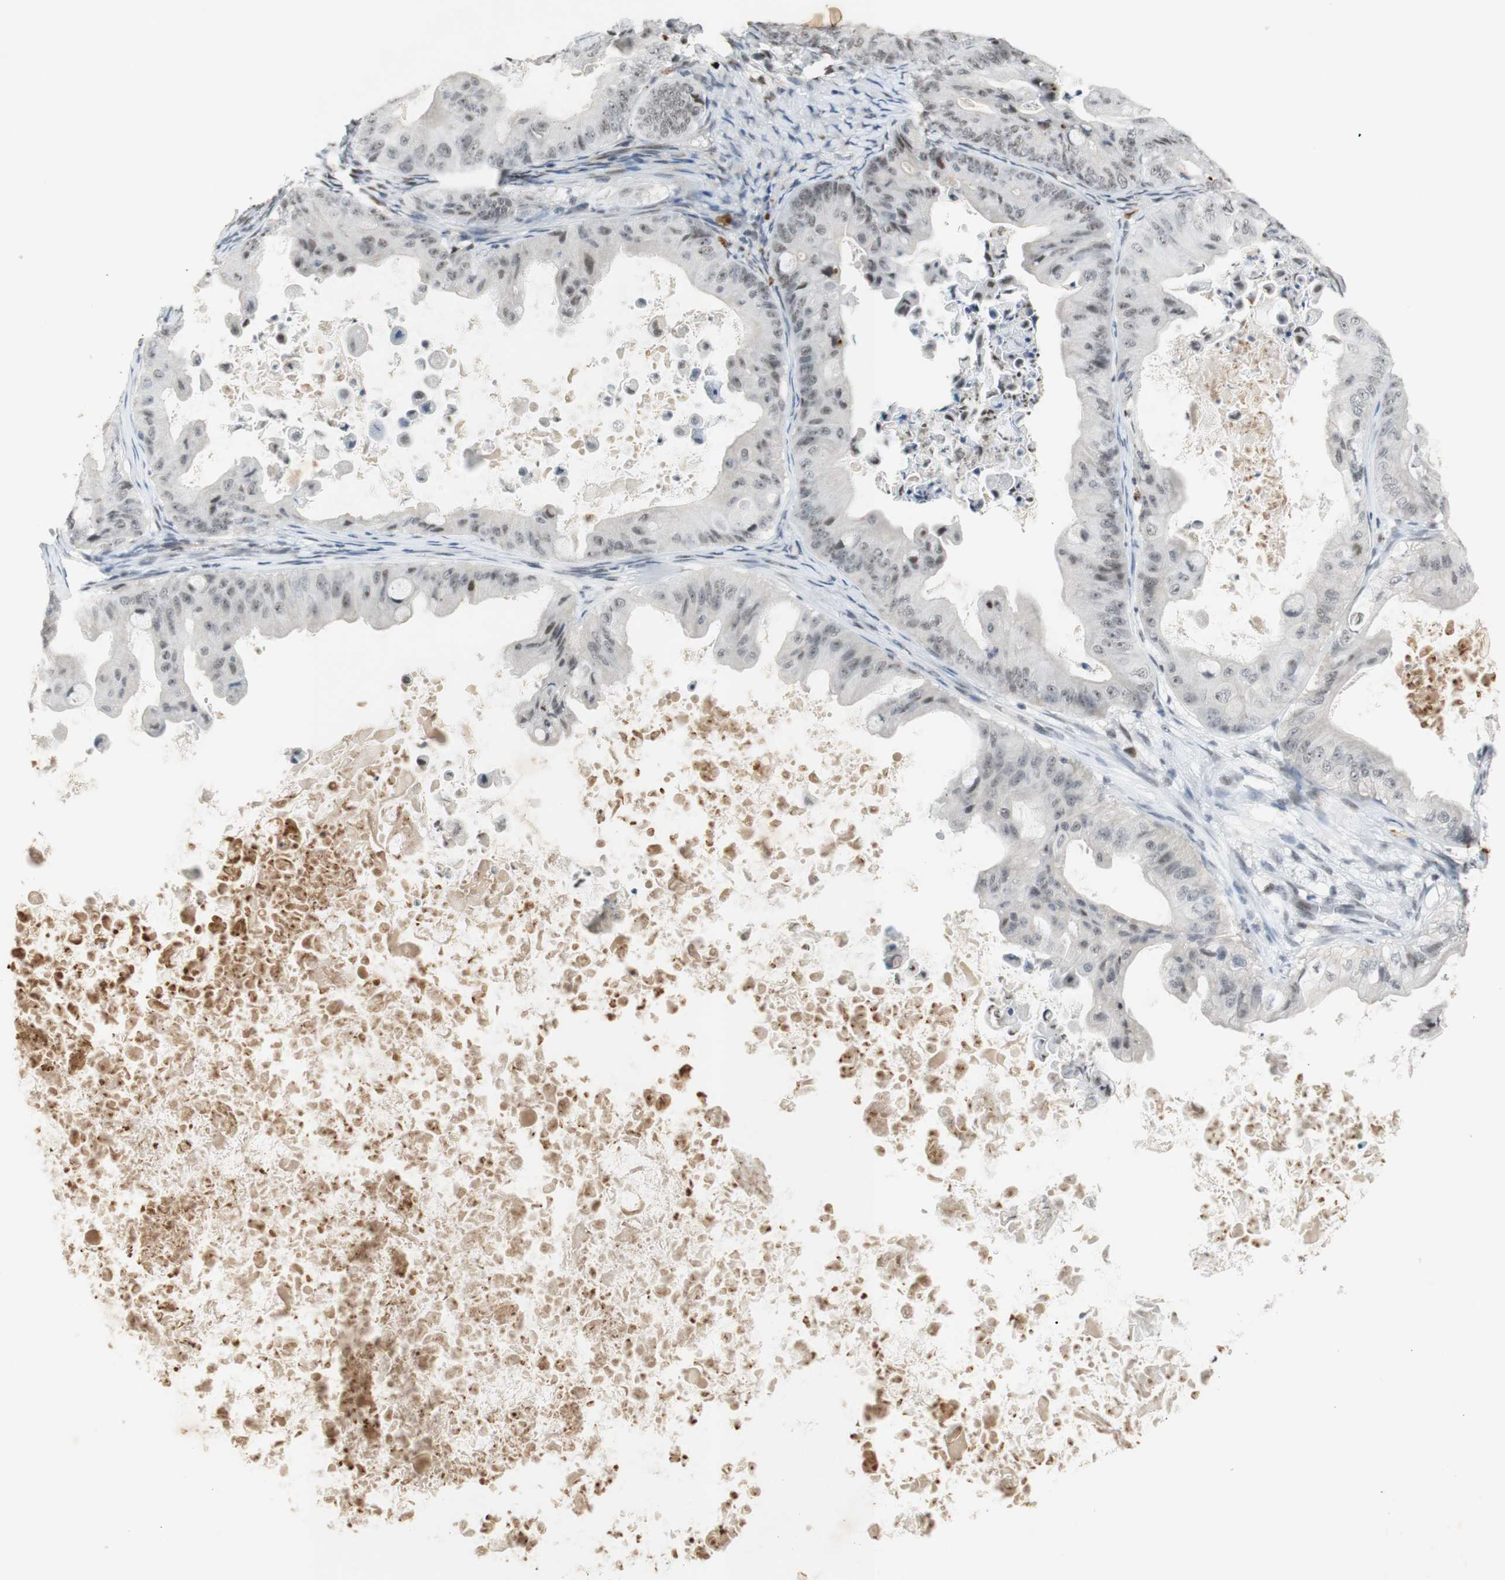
{"staining": {"intensity": "moderate", "quantity": ">75%", "location": "nuclear"}, "tissue": "ovarian cancer", "cell_type": "Tumor cells", "image_type": "cancer", "snomed": [{"axis": "morphology", "description": "Cystadenocarcinoma, mucinous, NOS"}, {"axis": "topography", "description": "Ovary"}], "caption": "This histopathology image reveals immunohistochemistry (IHC) staining of human mucinous cystadenocarcinoma (ovarian), with medium moderate nuclear positivity in about >75% of tumor cells.", "gene": "IRF1", "patient": {"sex": "female", "age": 37}}